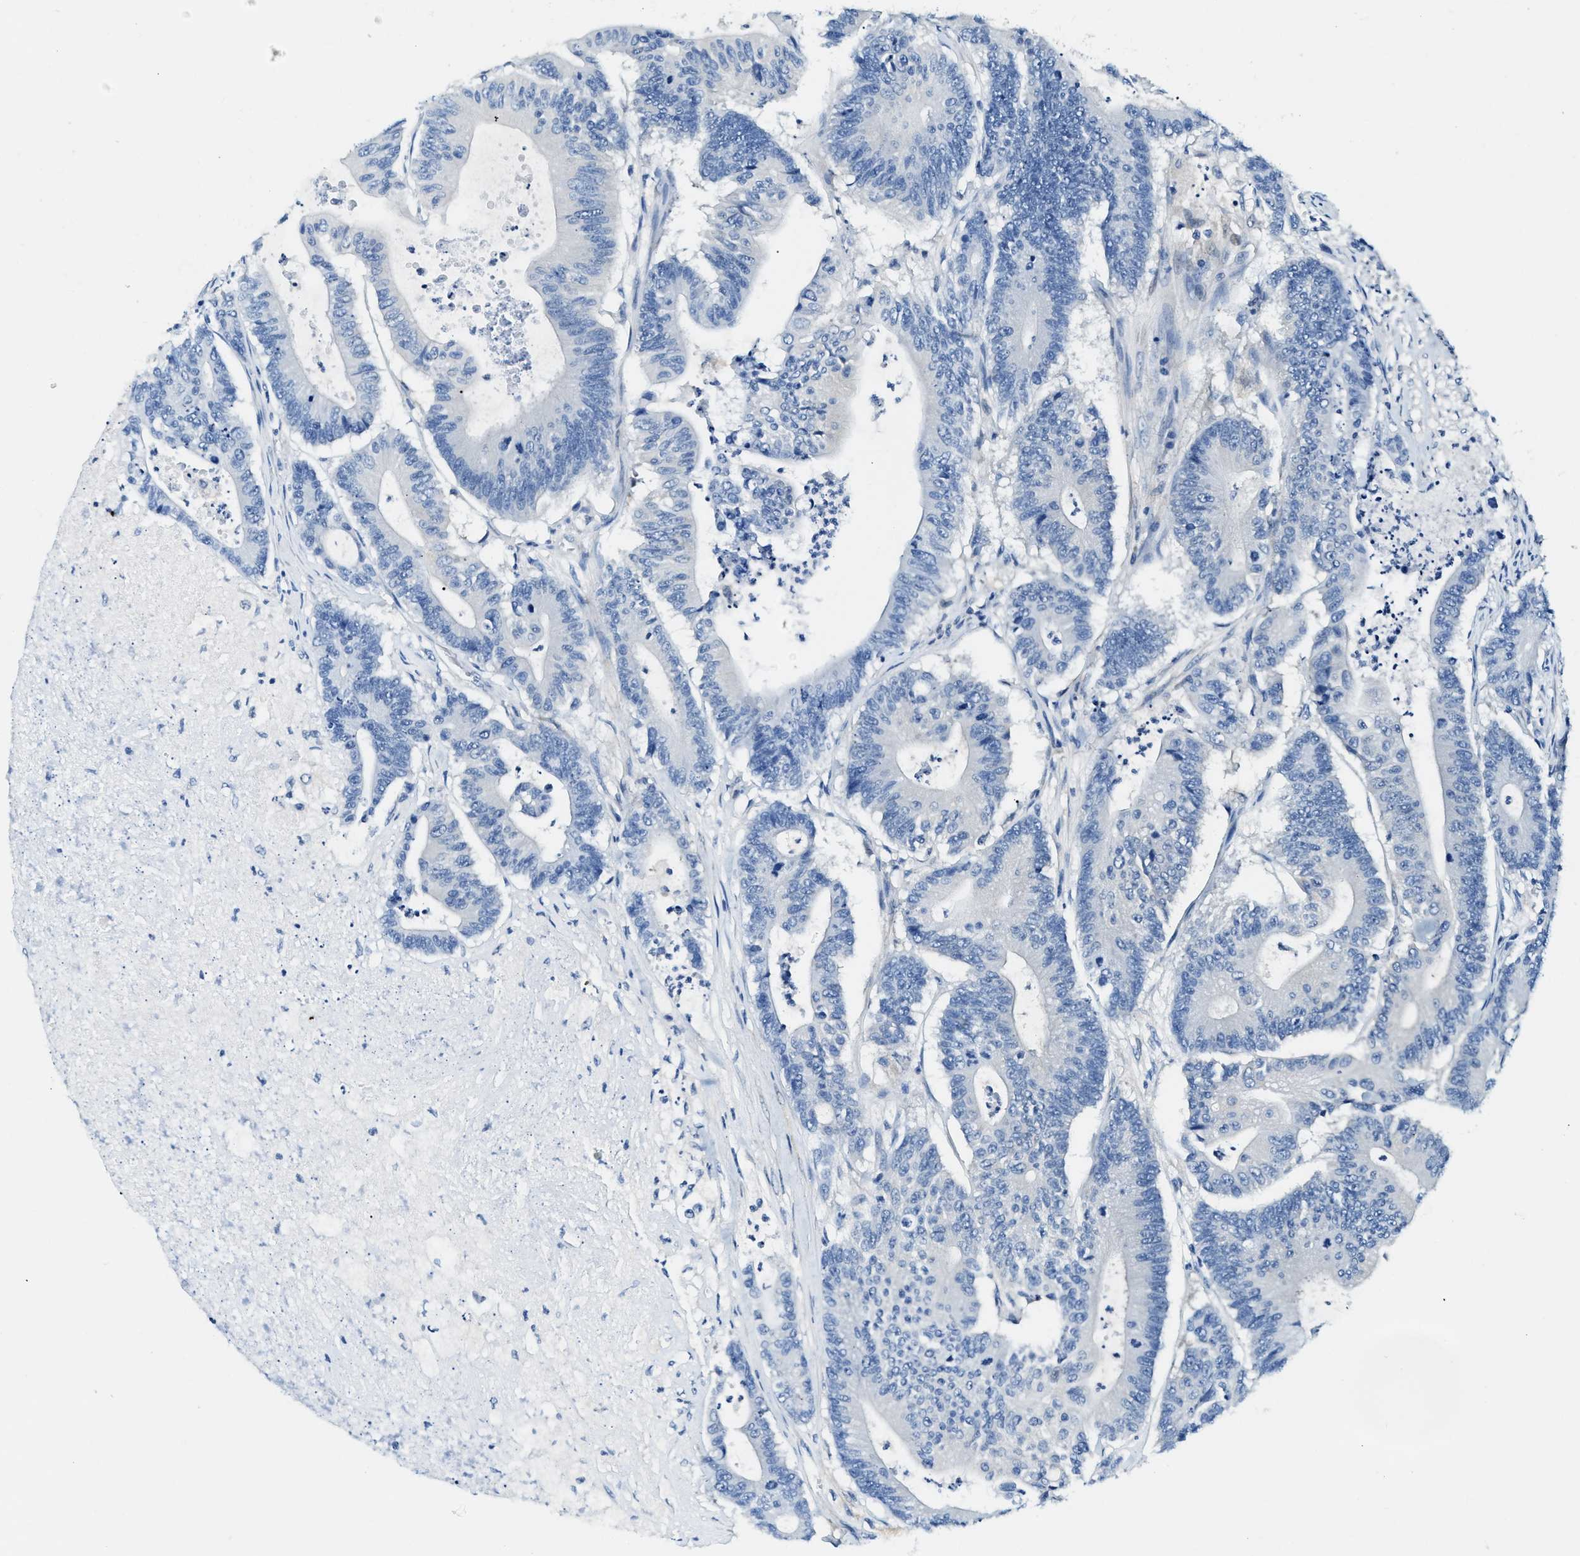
{"staining": {"intensity": "negative", "quantity": "none", "location": "none"}, "tissue": "colorectal cancer", "cell_type": "Tumor cells", "image_type": "cancer", "snomed": [{"axis": "morphology", "description": "Adenocarcinoma, NOS"}, {"axis": "topography", "description": "Colon"}], "caption": "Adenocarcinoma (colorectal) was stained to show a protein in brown. There is no significant staining in tumor cells.", "gene": "EIF2AK2", "patient": {"sex": "female", "age": 84}}